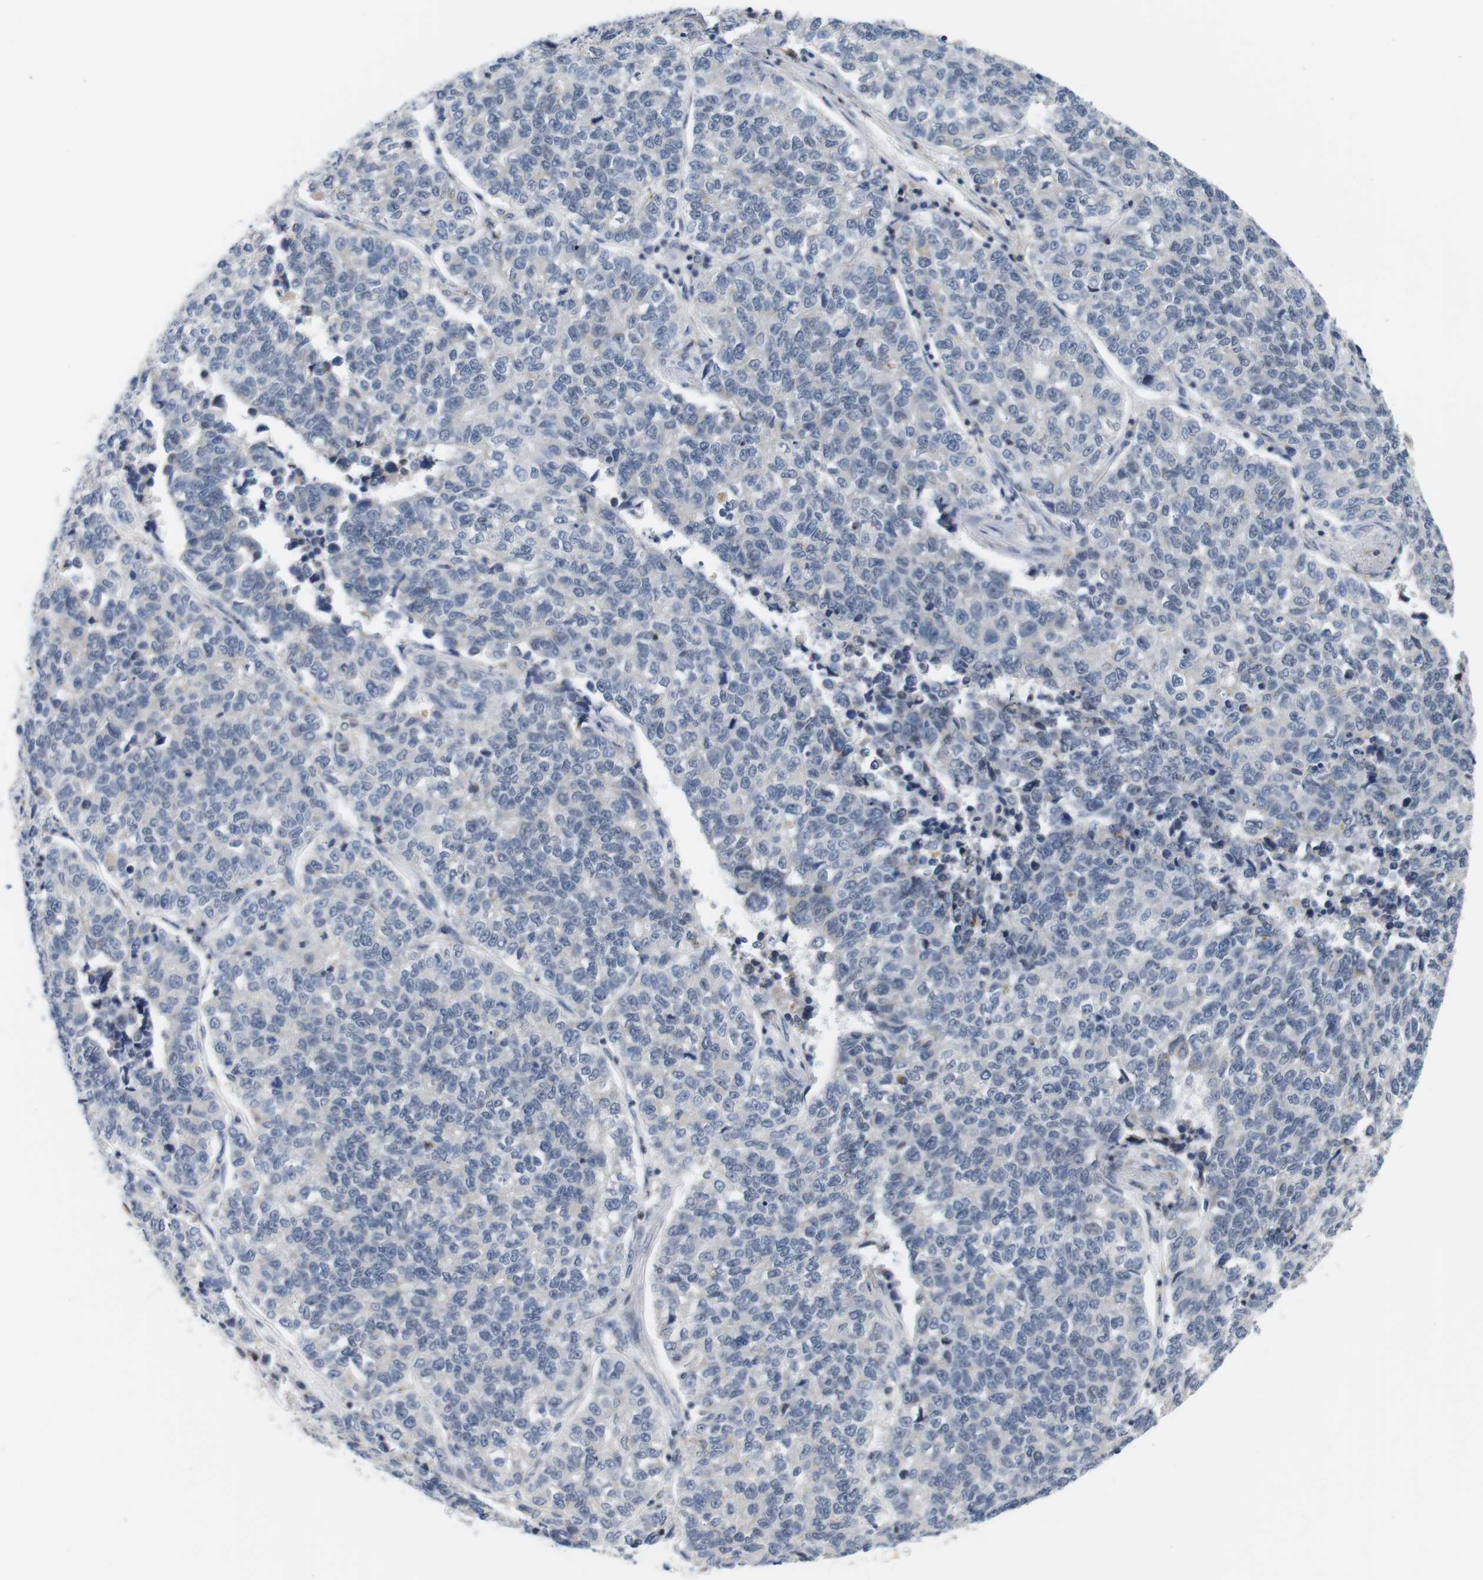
{"staining": {"intensity": "negative", "quantity": "none", "location": "none"}, "tissue": "lung cancer", "cell_type": "Tumor cells", "image_type": "cancer", "snomed": [{"axis": "morphology", "description": "Adenocarcinoma, NOS"}, {"axis": "topography", "description": "Lung"}], "caption": "Immunohistochemistry of human lung adenocarcinoma demonstrates no positivity in tumor cells.", "gene": "OTOF", "patient": {"sex": "male", "age": 49}}